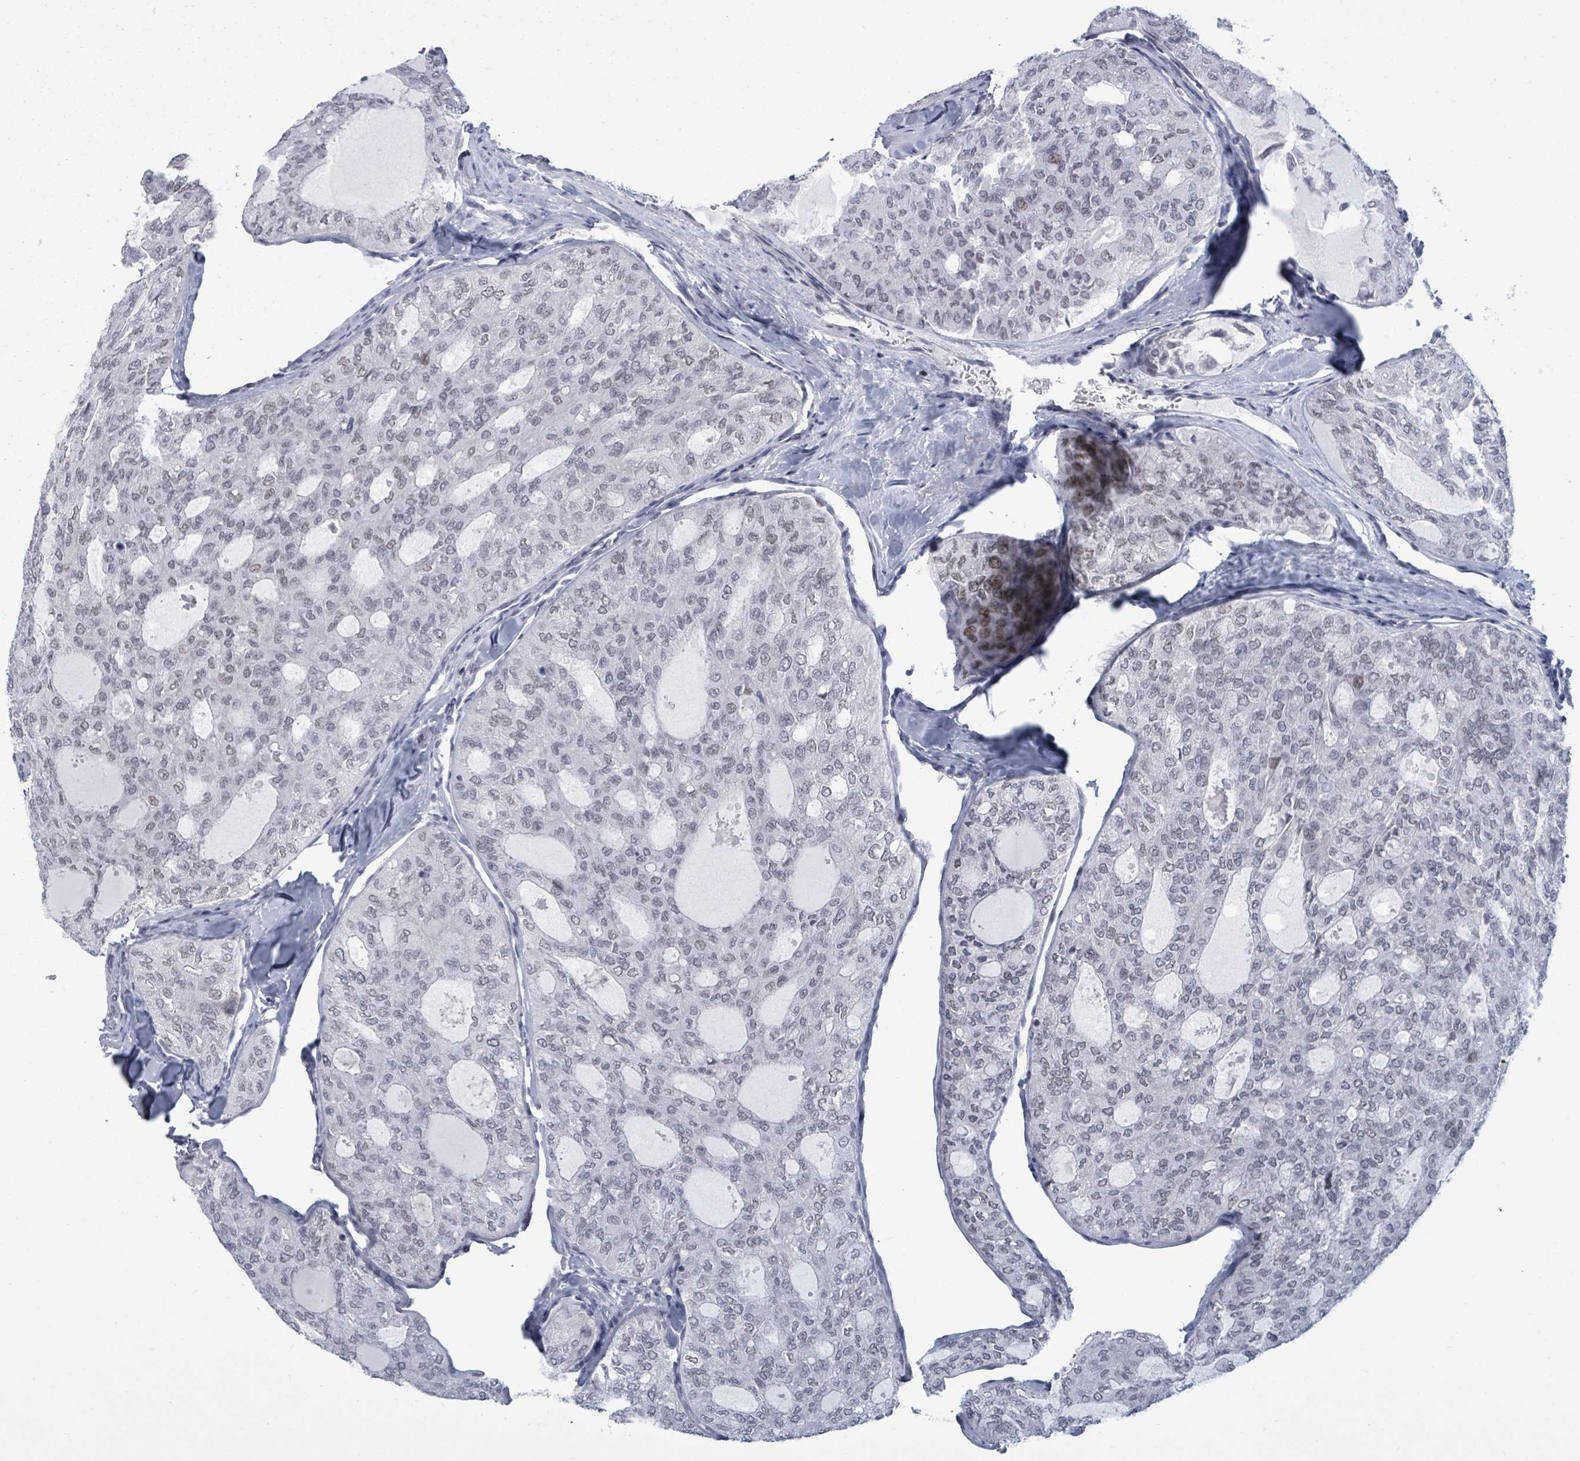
{"staining": {"intensity": "negative", "quantity": "none", "location": "none"}, "tissue": "thyroid cancer", "cell_type": "Tumor cells", "image_type": "cancer", "snomed": [{"axis": "morphology", "description": "Follicular adenoma carcinoma, NOS"}, {"axis": "topography", "description": "Thyroid gland"}], "caption": "There is no significant expression in tumor cells of thyroid follicular adenoma carcinoma. The staining is performed using DAB brown chromogen with nuclei counter-stained in using hematoxylin.", "gene": "ERCC5", "patient": {"sex": "male", "age": 75}}